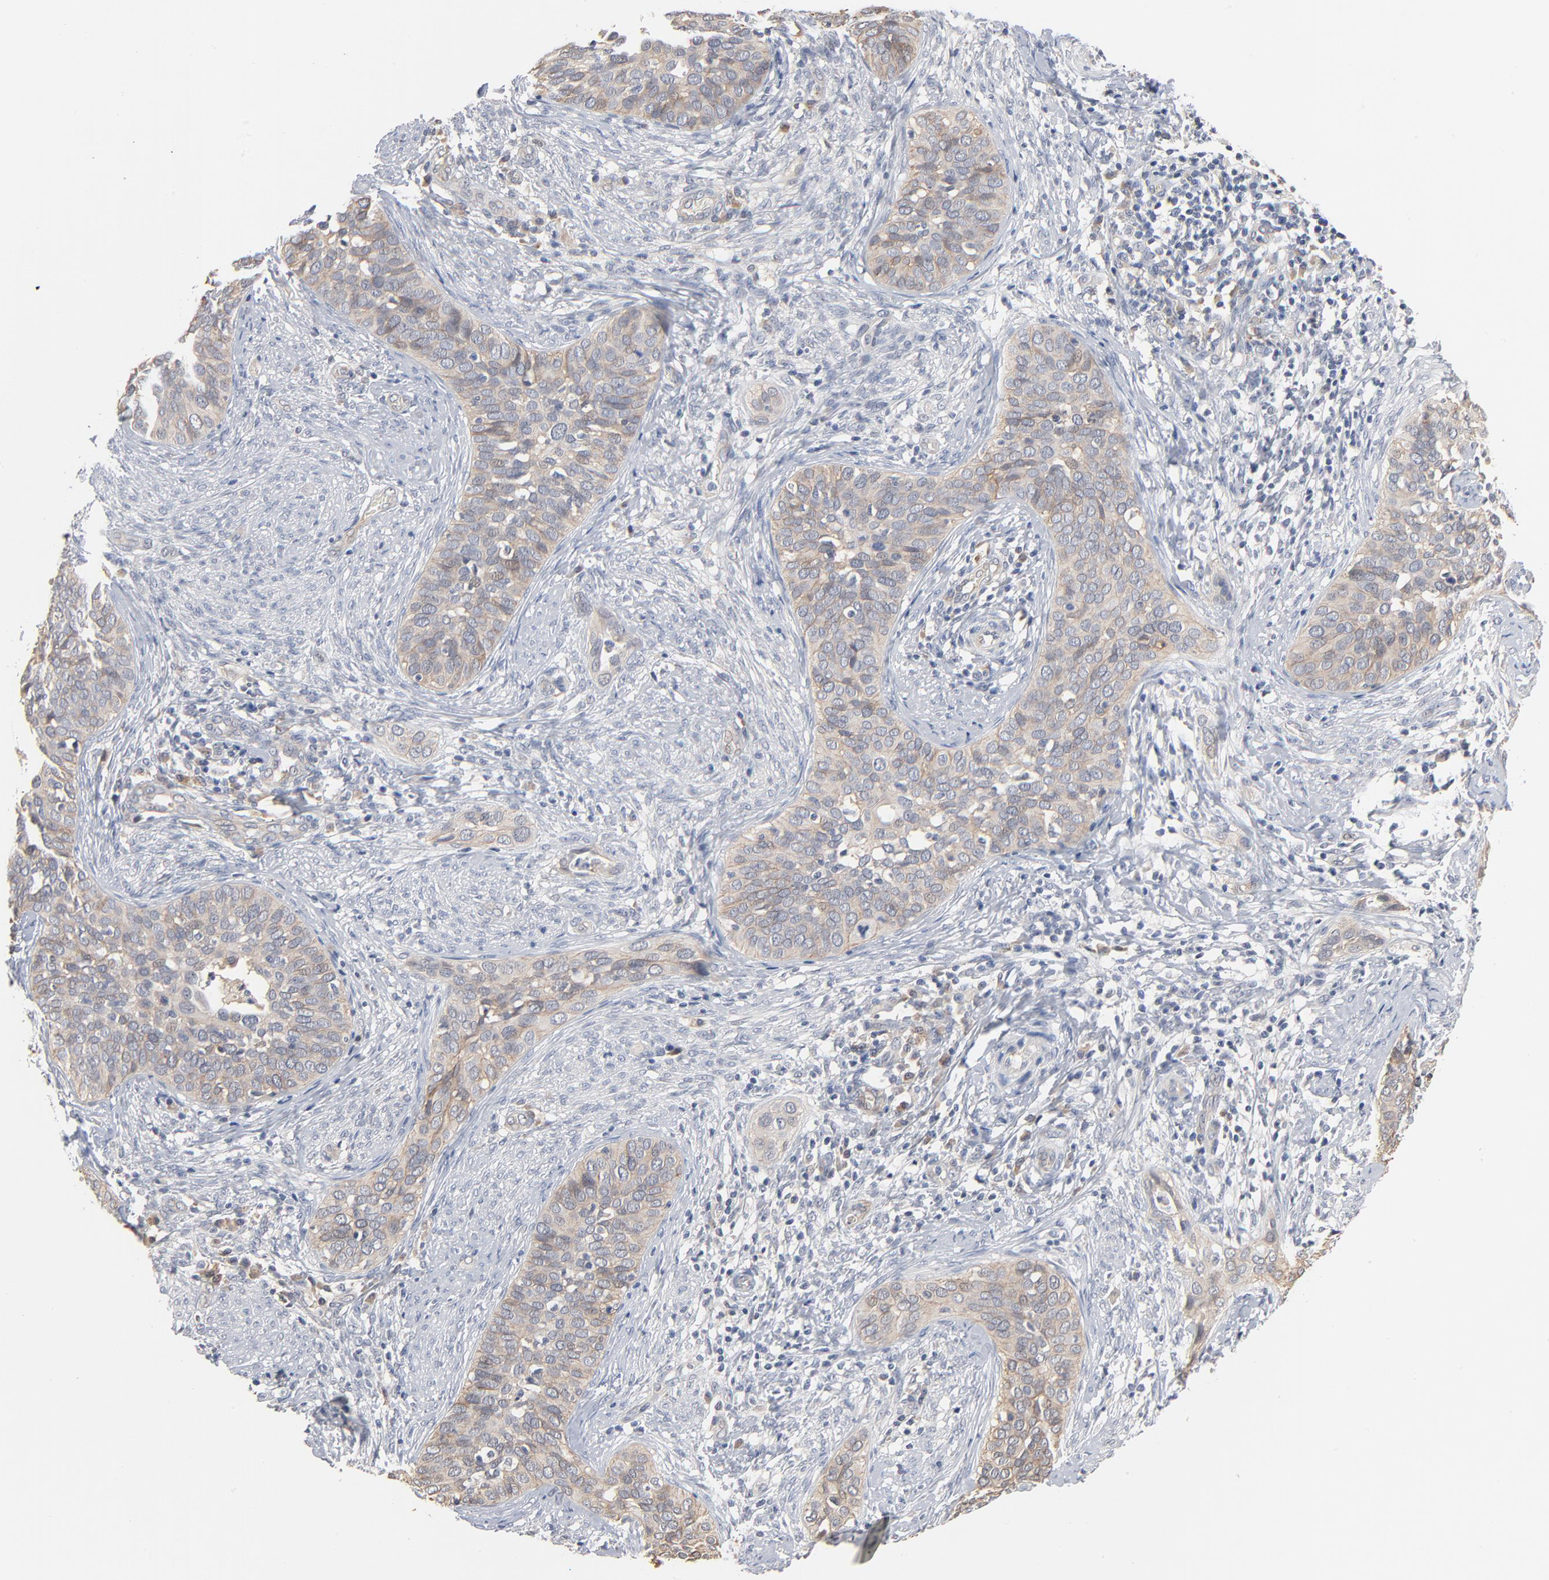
{"staining": {"intensity": "weak", "quantity": ">75%", "location": "cytoplasmic/membranous"}, "tissue": "cervical cancer", "cell_type": "Tumor cells", "image_type": "cancer", "snomed": [{"axis": "morphology", "description": "Squamous cell carcinoma, NOS"}, {"axis": "topography", "description": "Cervix"}], "caption": "Immunohistochemistry of human cervical cancer (squamous cell carcinoma) reveals low levels of weak cytoplasmic/membranous positivity in about >75% of tumor cells.", "gene": "EPCAM", "patient": {"sex": "female", "age": 31}}